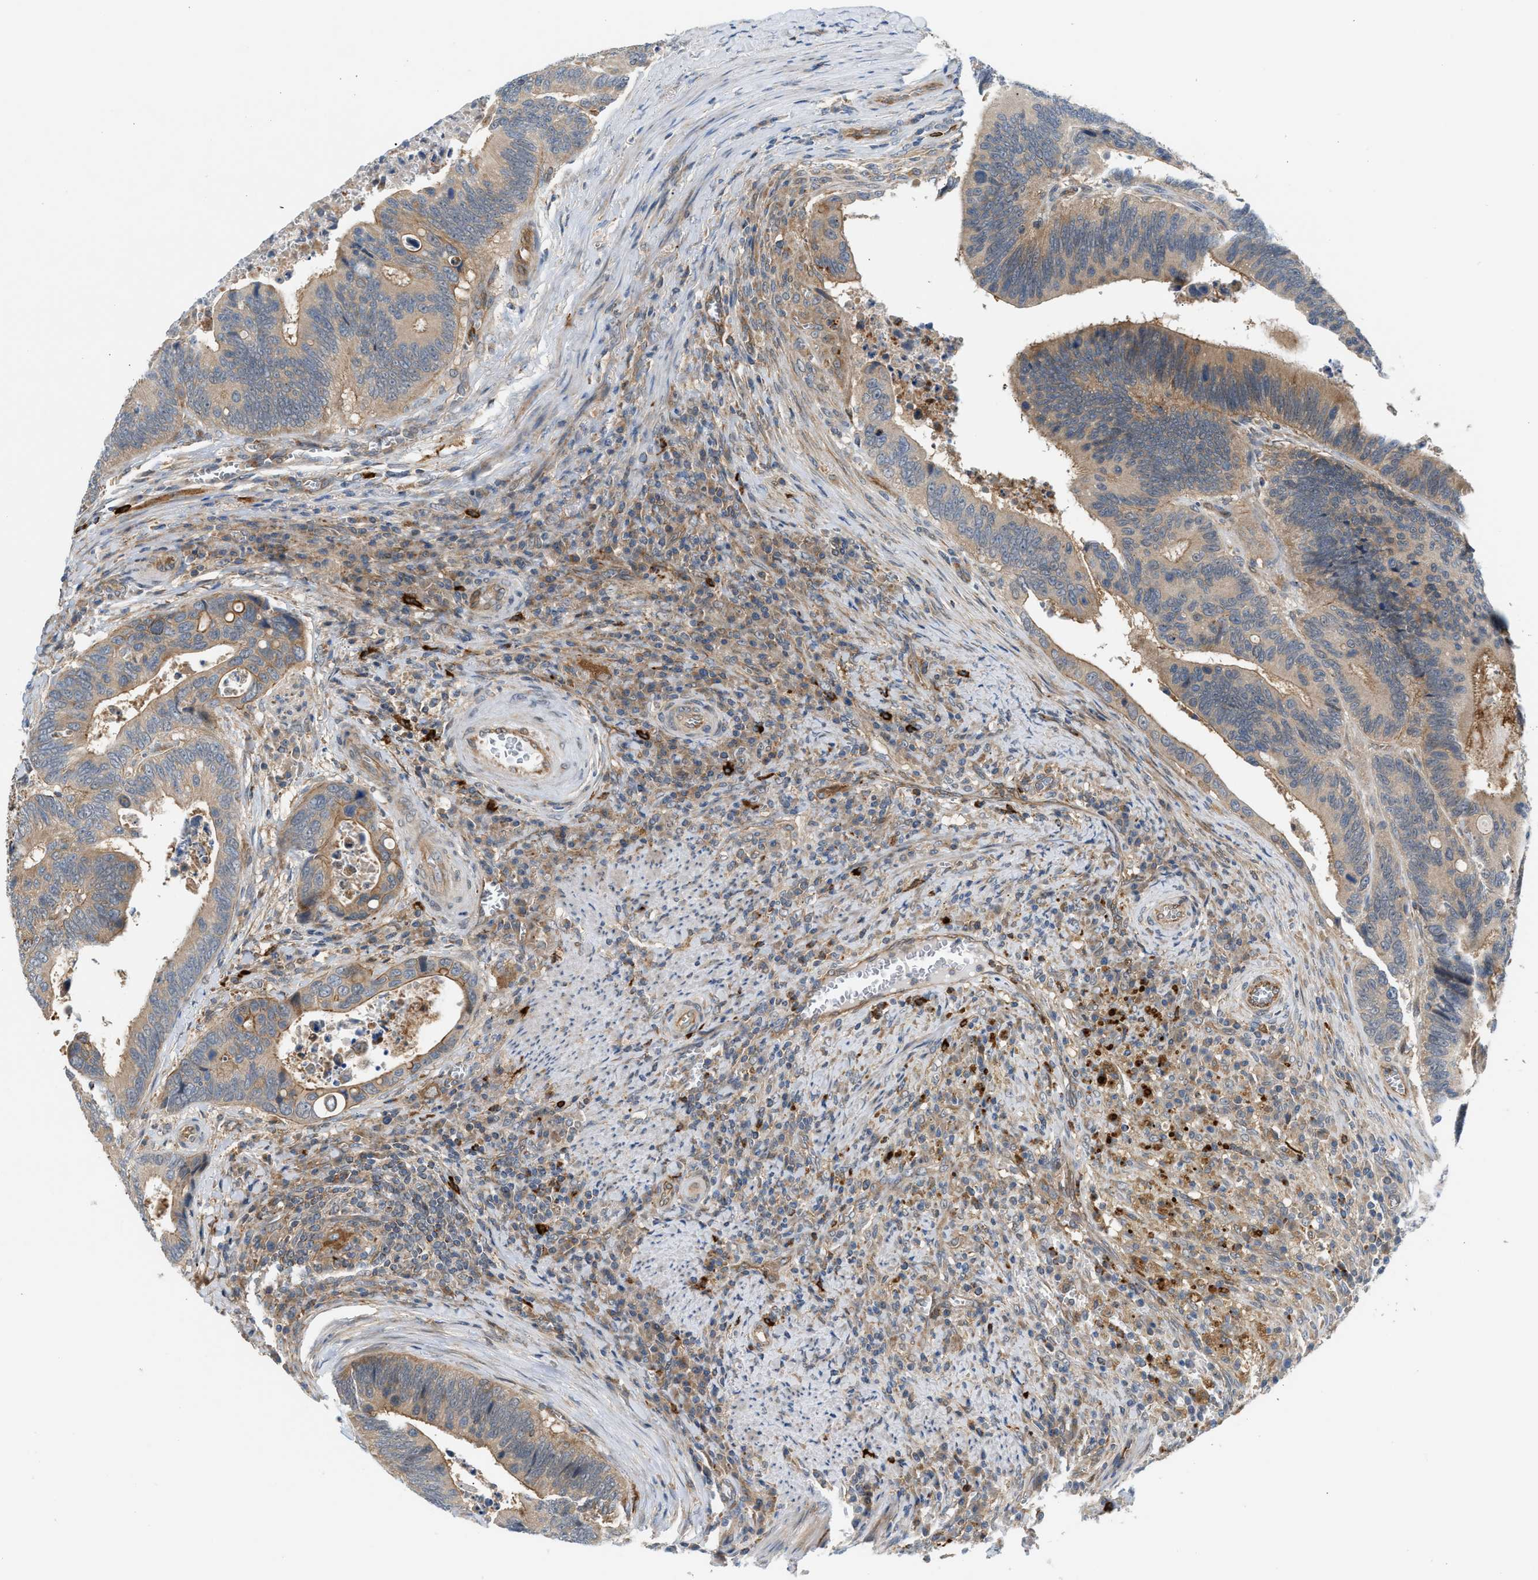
{"staining": {"intensity": "weak", "quantity": ">75%", "location": "cytoplasmic/membranous"}, "tissue": "colorectal cancer", "cell_type": "Tumor cells", "image_type": "cancer", "snomed": [{"axis": "morphology", "description": "Inflammation, NOS"}, {"axis": "morphology", "description": "Adenocarcinoma, NOS"}, {"axis": "topography", "description": "Colon"}], "caption": "This micrograph reveals immunohistochemistry (IHC) staining of colorectal cancer (adenocarcinoma), with low weak cytoplasmic/membranous positivity in about >75% of tumor cells.", "gene": "PDCL", "patient": {"sex": "male", "age": 72}}